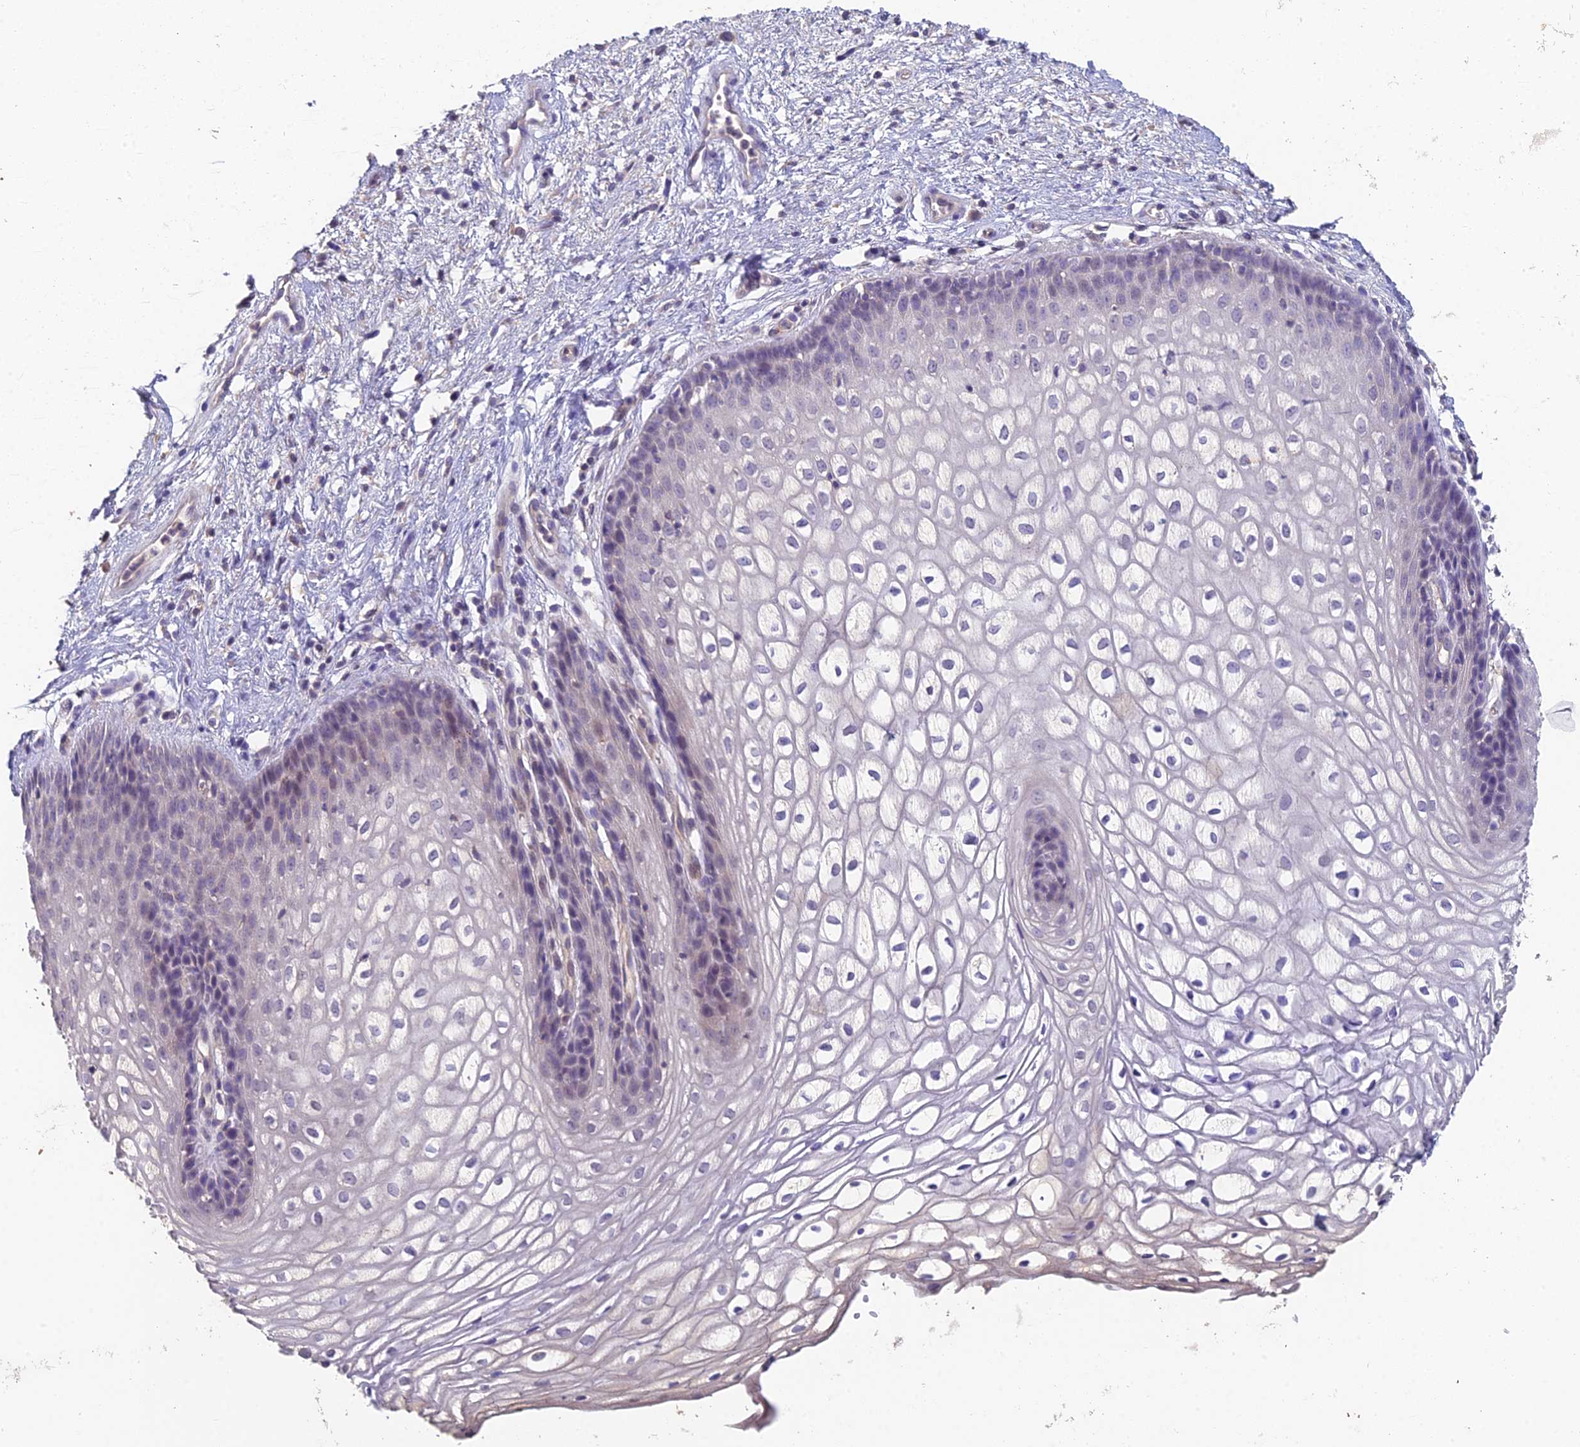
{"staining": {"intensity": "weak", "quantity": "<25%", "location": "nuclear"}, "tissue": "vagina", "cell_type": "Squamous epithelial cells", "image_type": "normal", "snomed": [{"axis": "morphology", "description": "Normal tissue, NOS"}, {"axis": "topography", "description": "Vagina"}], "caption": "The photomicrograph displays no significant positivity in squamous epithelial cells of vagina. (Immunohistochemistry (ihc), brightfield microscopy, high magnification).", "gene": "ADAMTS13", "patient": {"sex": "female", "age": 34}}